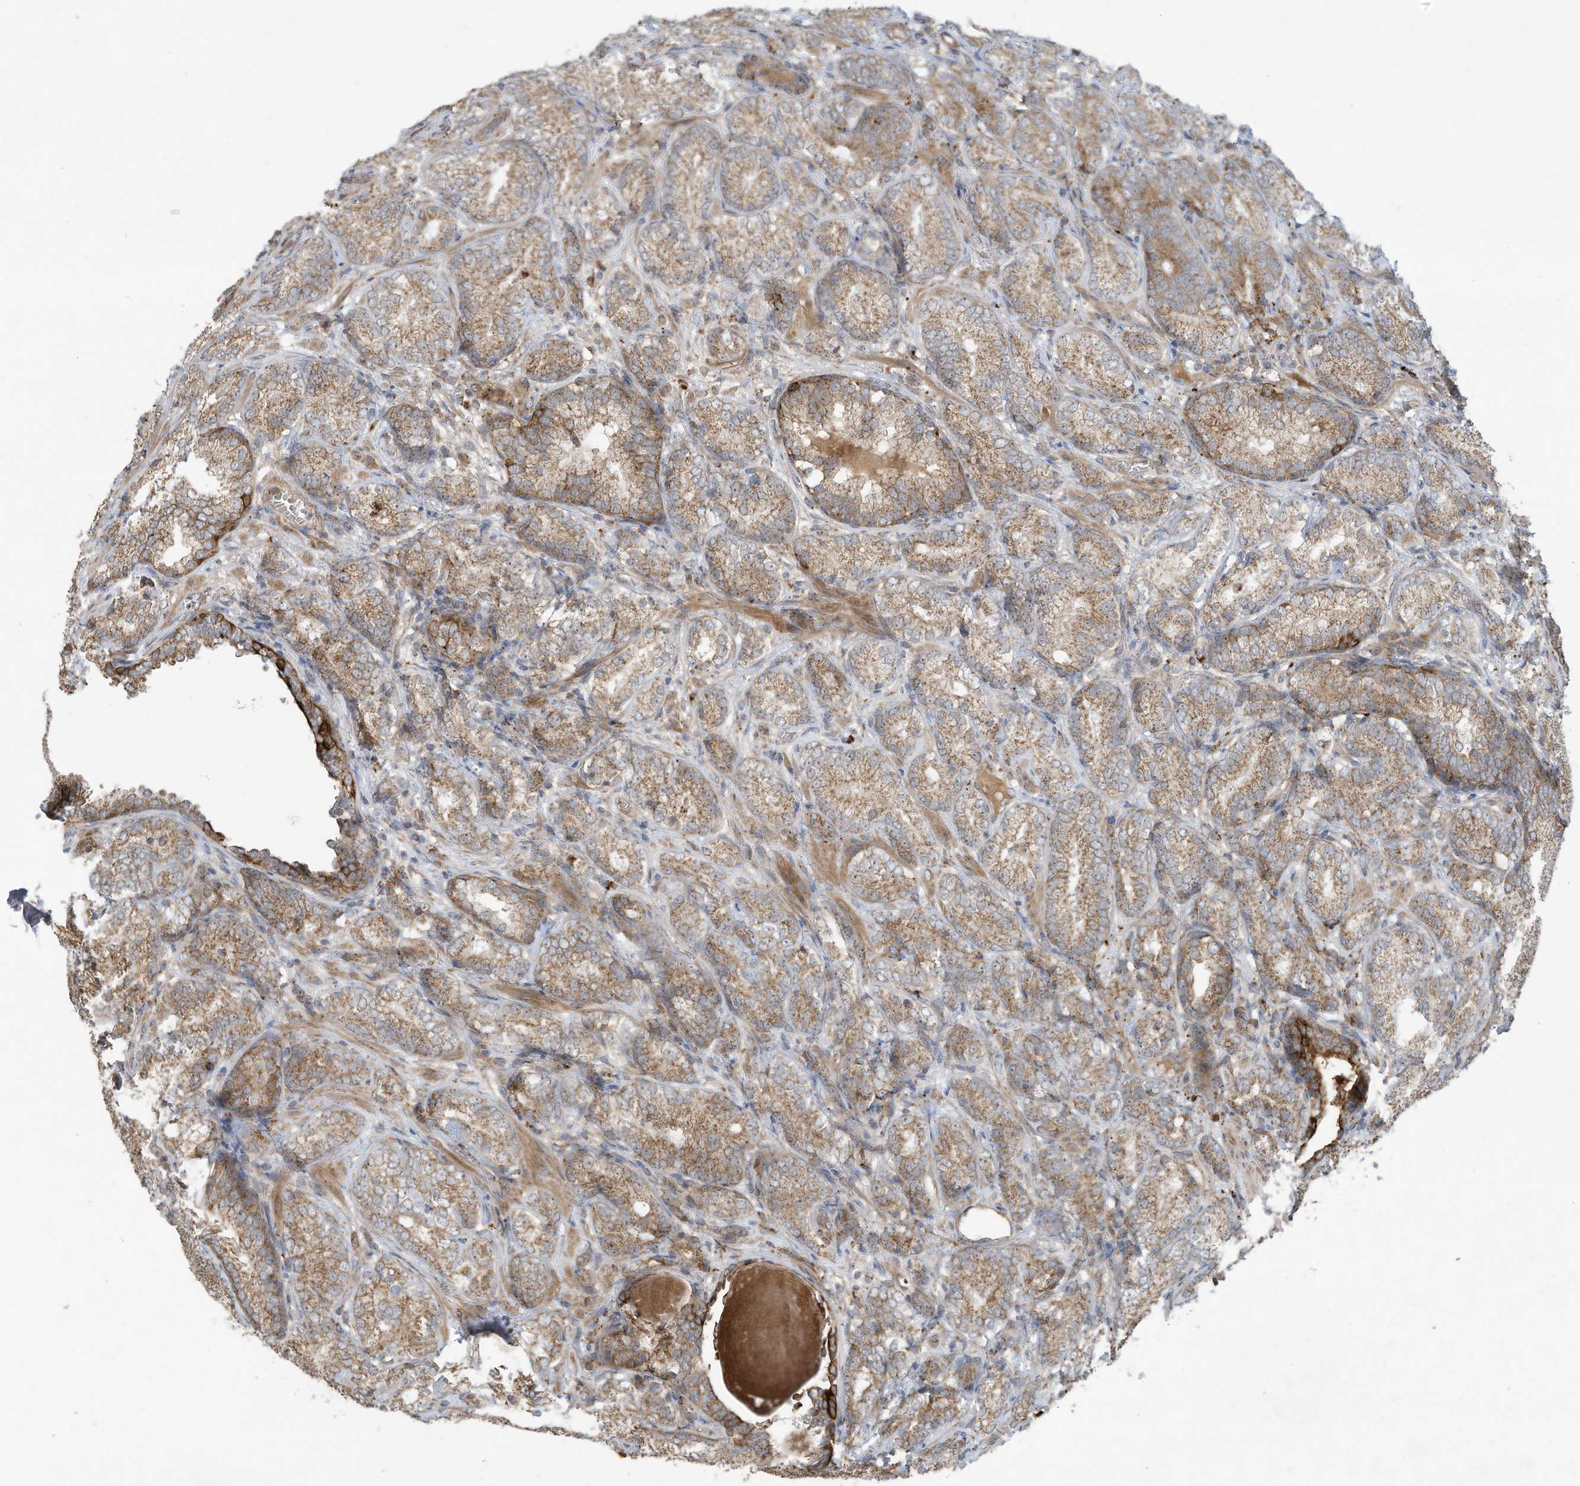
{"staining": {"intensity": "moderate", "quantity": ">75%", "location": "cytoplasmic/membranous"}, "tissue": "prostate cancer", "cell_type": "Tumor cells", "image_type": "cancer", "snomed": [{"axis": "morphology", "description": "Adenocarcinoma, High grade"}, {"axis": "topography", "description": "Prostate"}], "caption": "High-grade adenocarcinoma (prostate) stained for a protein (brown) exhibits moderate cytoplasmic/membranous positive staining in approximately >75% of tumor cells.", "gene": "C2orf74", "patient": {"sex": "male", "age": 66}}